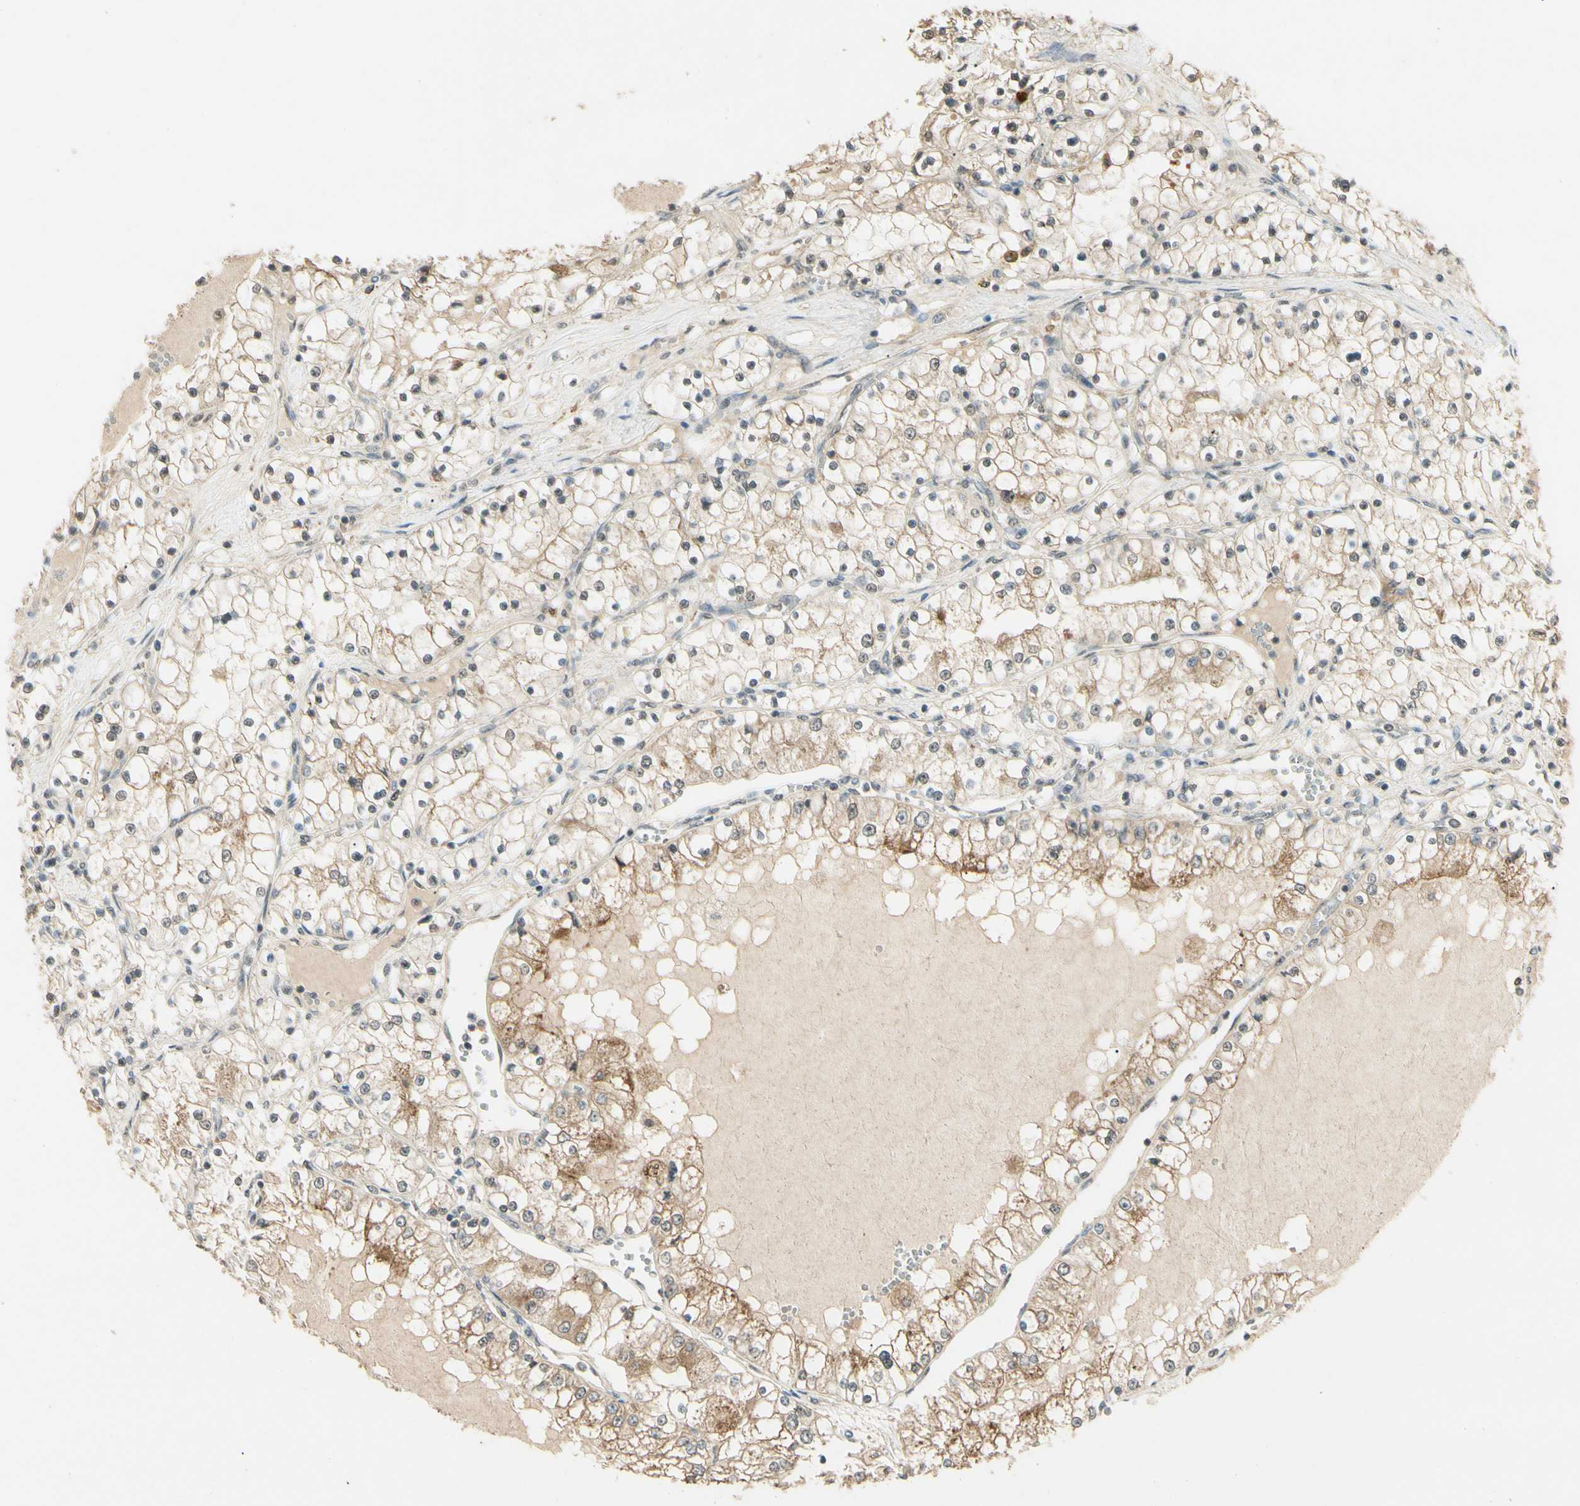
{"staining": {"intensity": "moderate", "quantity": ">75%", "location": "cytoplasmic/membranous"}, "tissue": "renal cancer", "cell_type": "Tumor cells", "image_type": "cancer", "snomed": [{"axis": "morphology", "description": "Adenocarcinoma, NOS"}, {"axis": "topography", "description": "Kidney"}], "caption": "Moderate cytoplasmic/membranous protein expression is present in approximately >75% of tumor cells in renal adenocarcinoma.", "gene": "SGCA", "patient": {"sex": "male", "age": 68}}